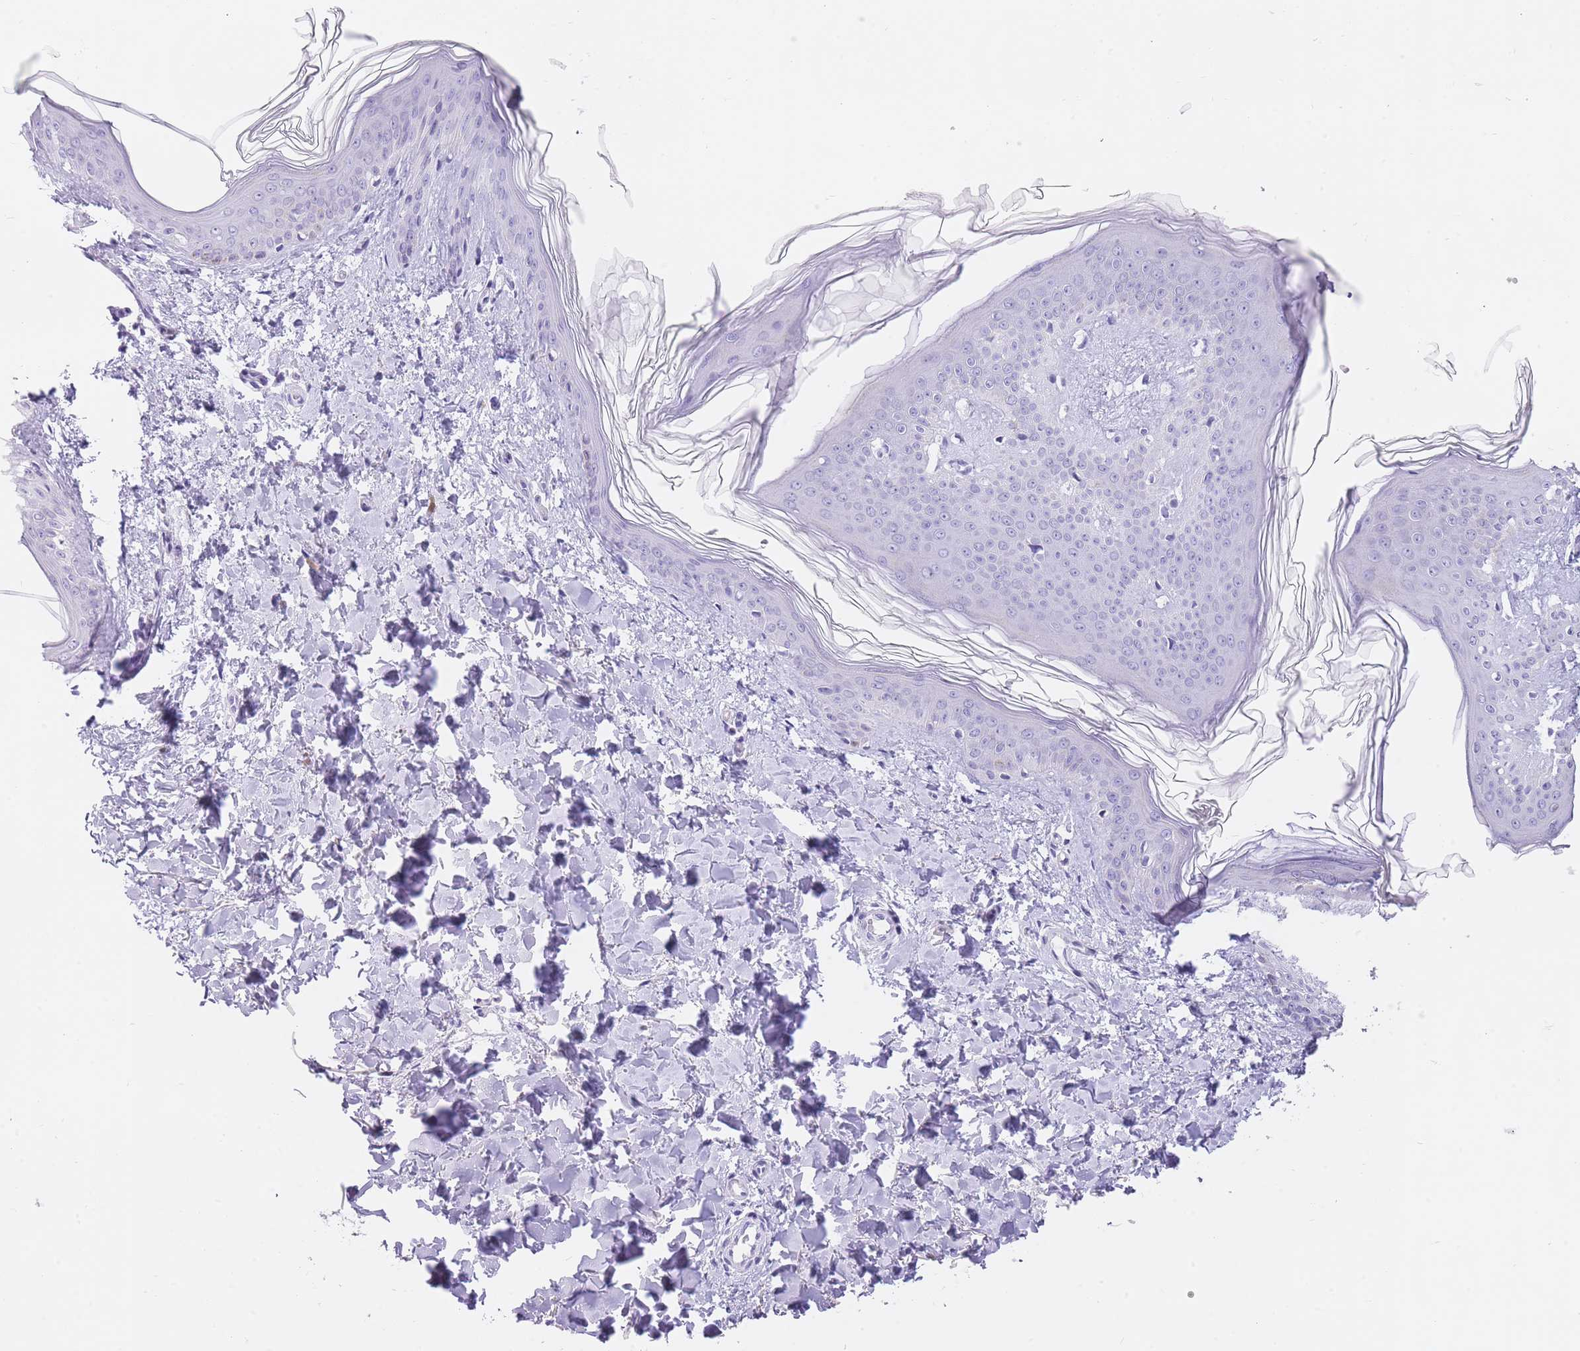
{"staining": {"intensity": "negative", "quantity": "none", "location": "none"}, "tissue": "skin", "cell_type": "Fibroblasts", "image_type": "normal", "snomed": [{"axis": "morphology", "description": "Normal tissue, NOS"}, {"axis": "topography", "description": "Skin"}], "caption": "The photomicrograph displays no staining of fibroblasts in normal skin. (DAB (3,3'-diaminobenzidine) immunohistochemistry (IHC), high magnification).", "gene": "OR11H12", "patient": {"sex": "female", "age": 41}}